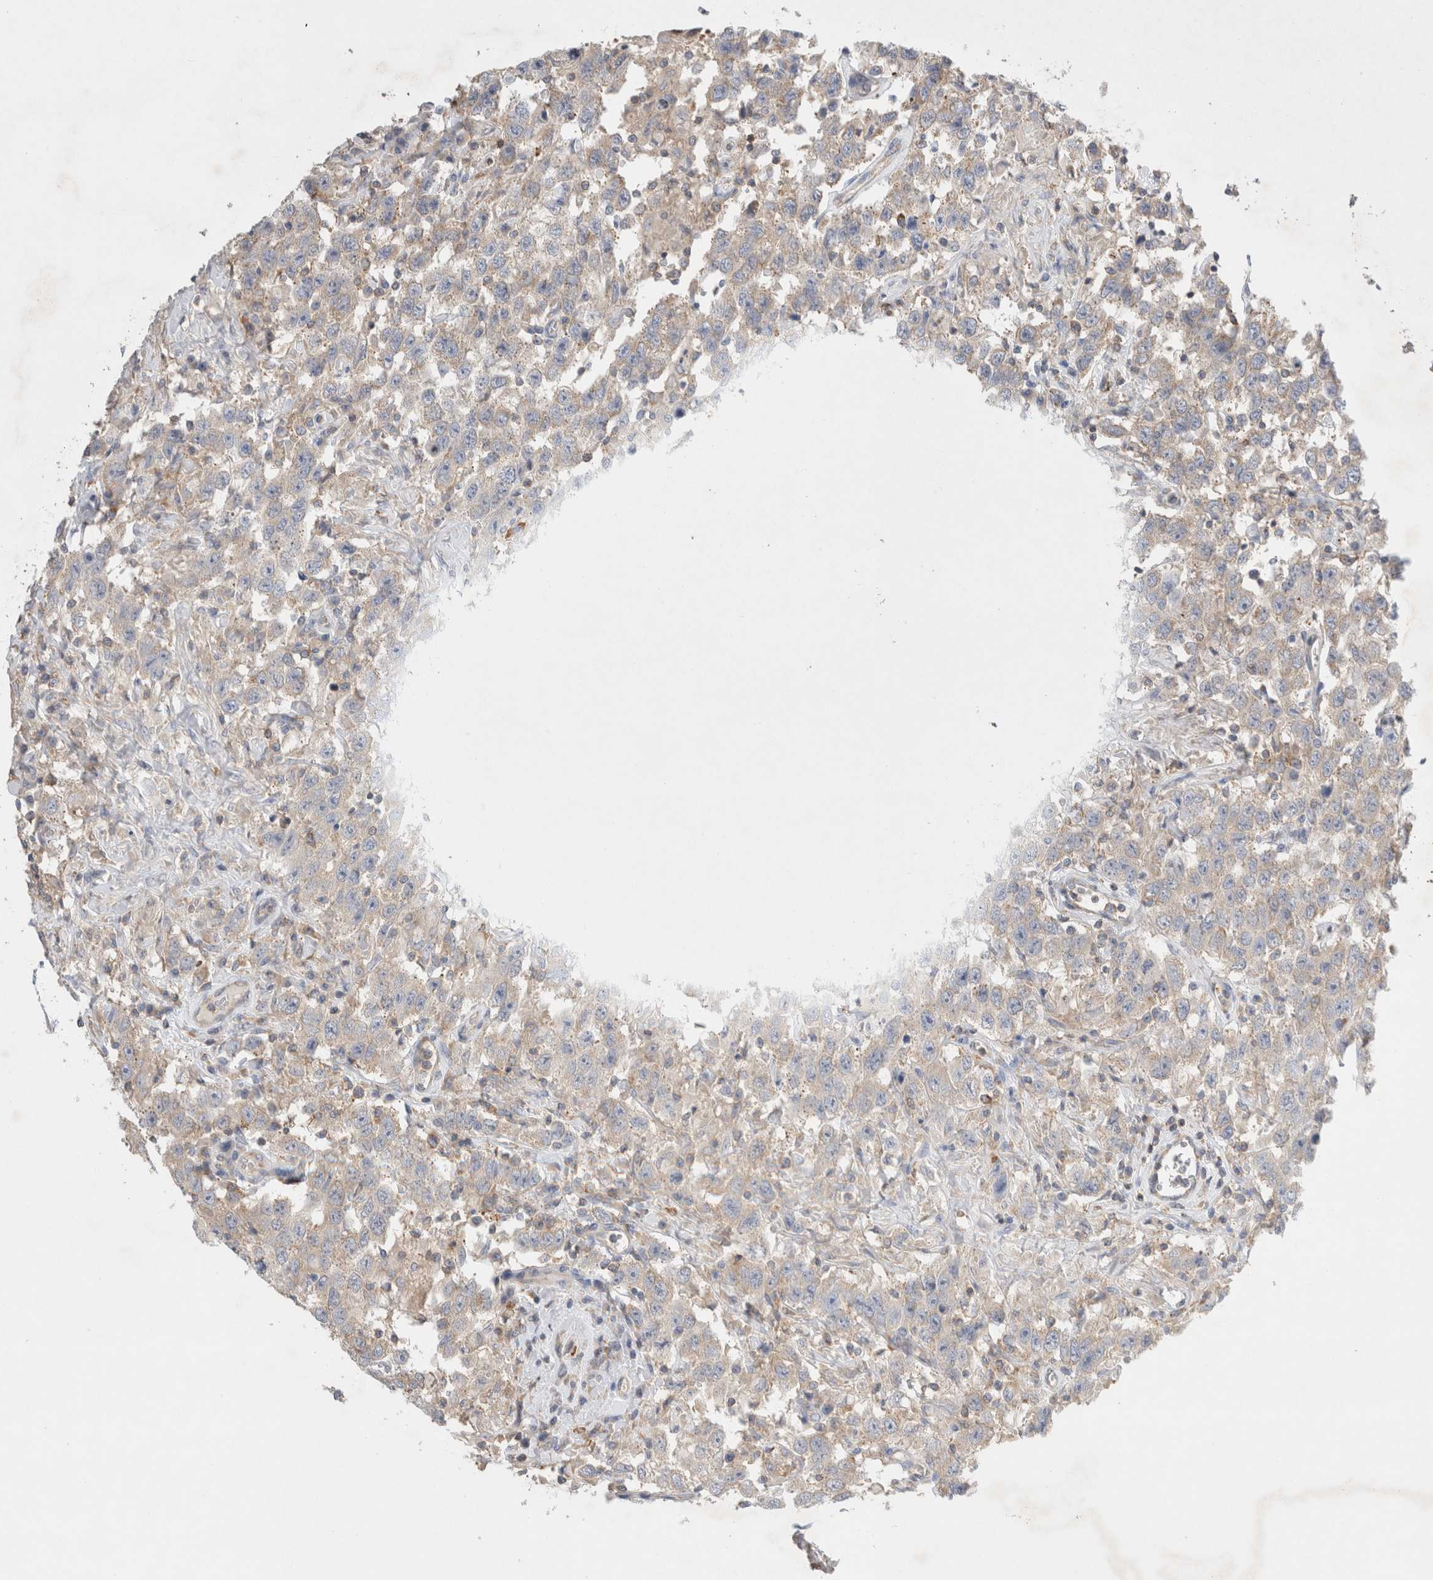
{"staining": {"intensity": "weak", "quantity": "<25%", "location": "cytoplasmic/membranous"}, "tissue": "testis cancer", "cell_type": "Tumor cells", "image_type": "cancer", "snomed": [{"axis": "morphology", "description": "Seminoma, NOS"}, {"axis": "topography", "description": "Testis"}], "caption": "This is an IHC histopathology image of testis cancer (seminoma). There is no staining in tumor cells.", "gene": "ZNF23", "patient": {"sex": "male", "age": 41}}